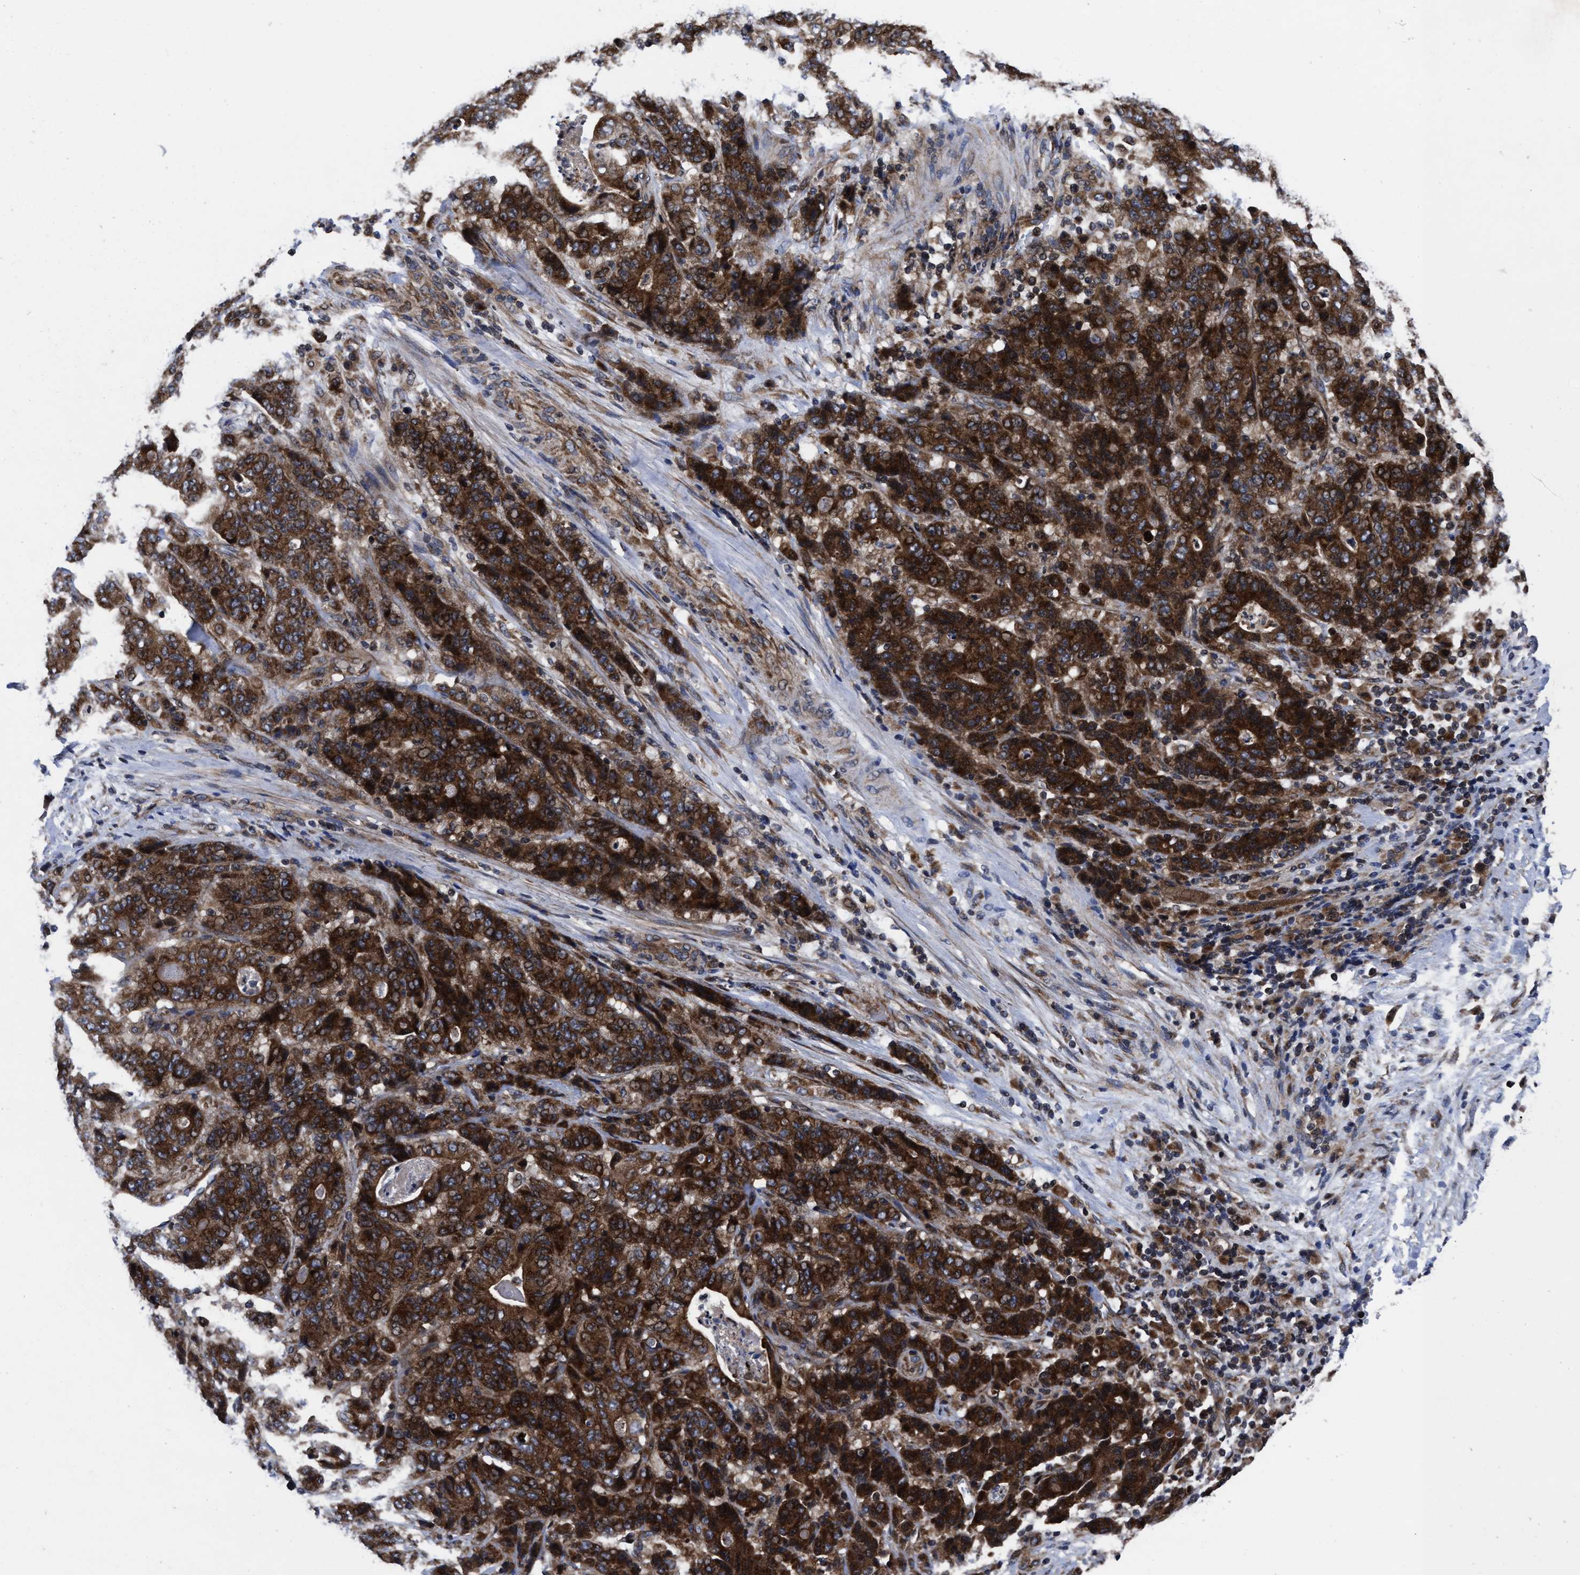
{"staining": {"intensity": "strong", "quantity": ">75%", "location": "cytoplasmic/membranous"}, "tissue": "stomach cancer", "cell_type": "Tumor cells", "image_type": "cancer", "snomed": [{"axis": "morphology", "description": "Adenocarcinoma, NOS"}, {"axis": "topography", "description": "Stomach"}], "caption": "An image of stomach adenocarcinoma stained for a protein shows strong cytoplasmic/membranous brown staining in tumor cells.", "gene": "MRPL50", "patient": {"sex": "female", "age": 73}}